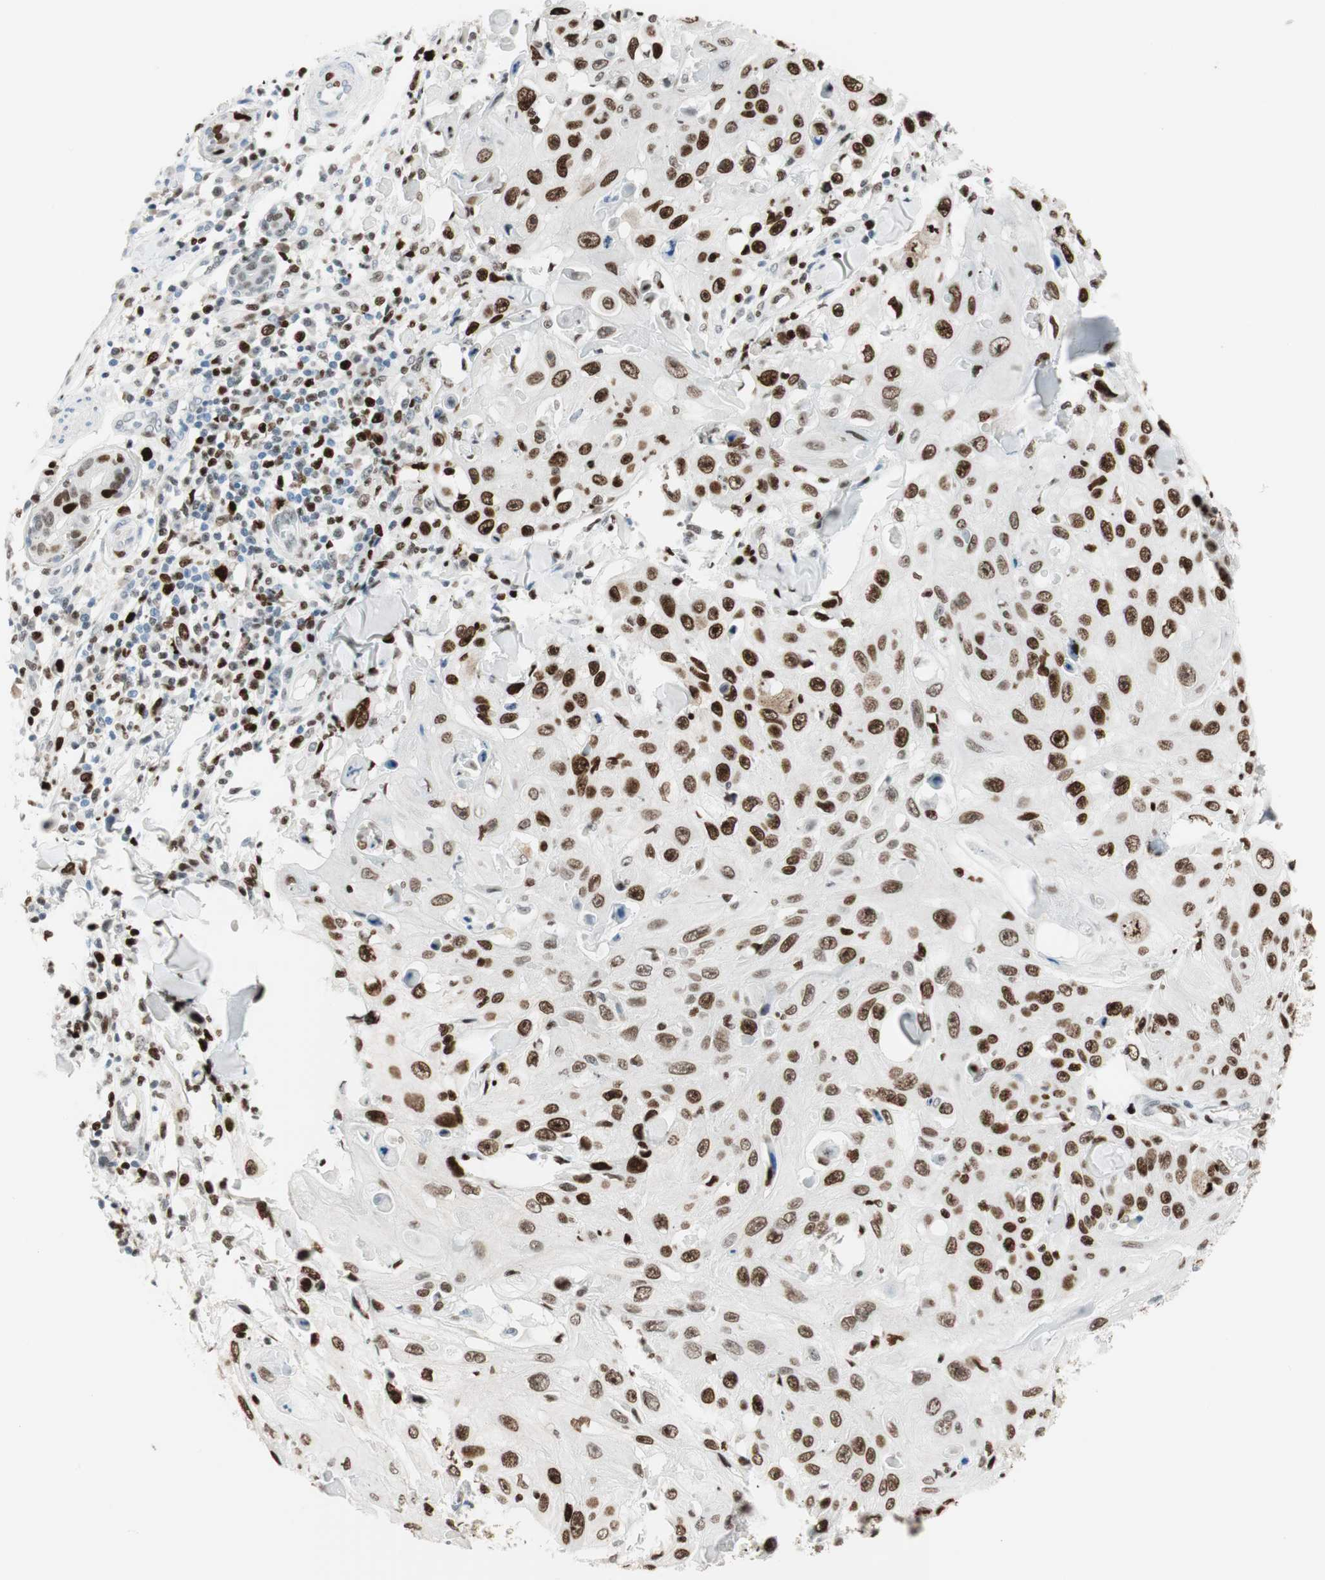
{"staining": {"intensity": "strong", "quantity": ">75%", "location": "nuclear"}, "tissue": "skin cancer", "cell_type": "Tumor cells", "image_type": "cancer", "snomed": [{"axis": "morphology", "description": "Squamous cell carcinoma, NOS"}, {"axis": "topography", "description": "Skin"}], "caption": "High-power microscopy captured an immunohistochemistry (IHC) histopathology image of squamous cell carcinoma (skin), revealing strong nuclear staining in about >75% of tumor cells.", "gene": "EZH2", "patient": {"sex": "male", "age": 86}}